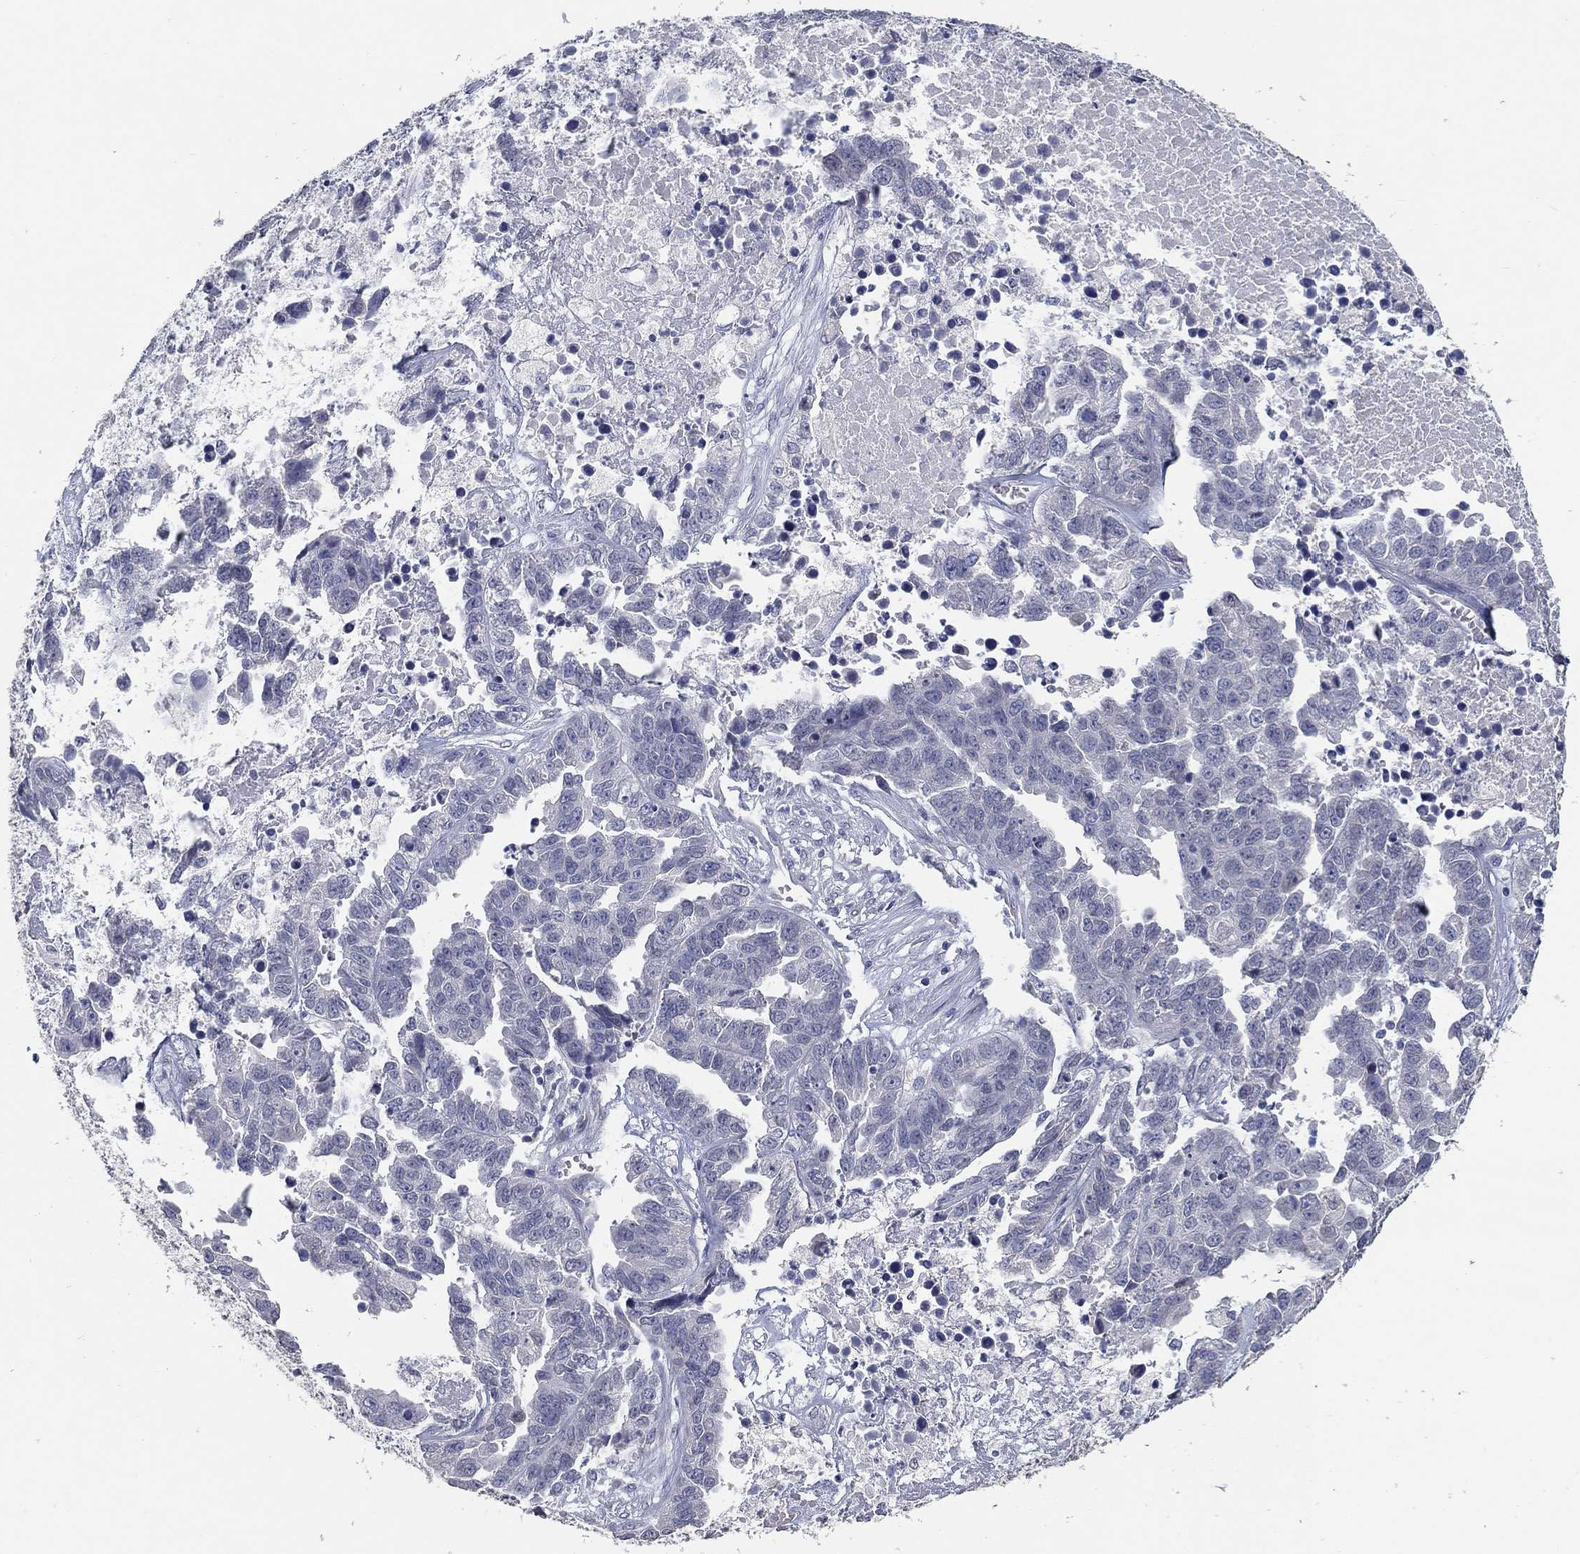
{"staining": {"intensity": "negative", "quantity": "none", "location": "none"}, "tissue": "ovarian cancer", "cell_type": "Tumor cells", "image_type": "cancer", "snomed": [{"axis": "morphology", "description": "Cystadenocarcinoma, serous, NOS"}, {"axis": "topography", "description": "Ovary"}], "caption": "Immunohistochemistry (IHC) of human serous cystadenocarcinoma (ovarian) displays no staining in tumor cells.", "gene": "NUP155", "patient": {"sex": "female", "age": 87}}